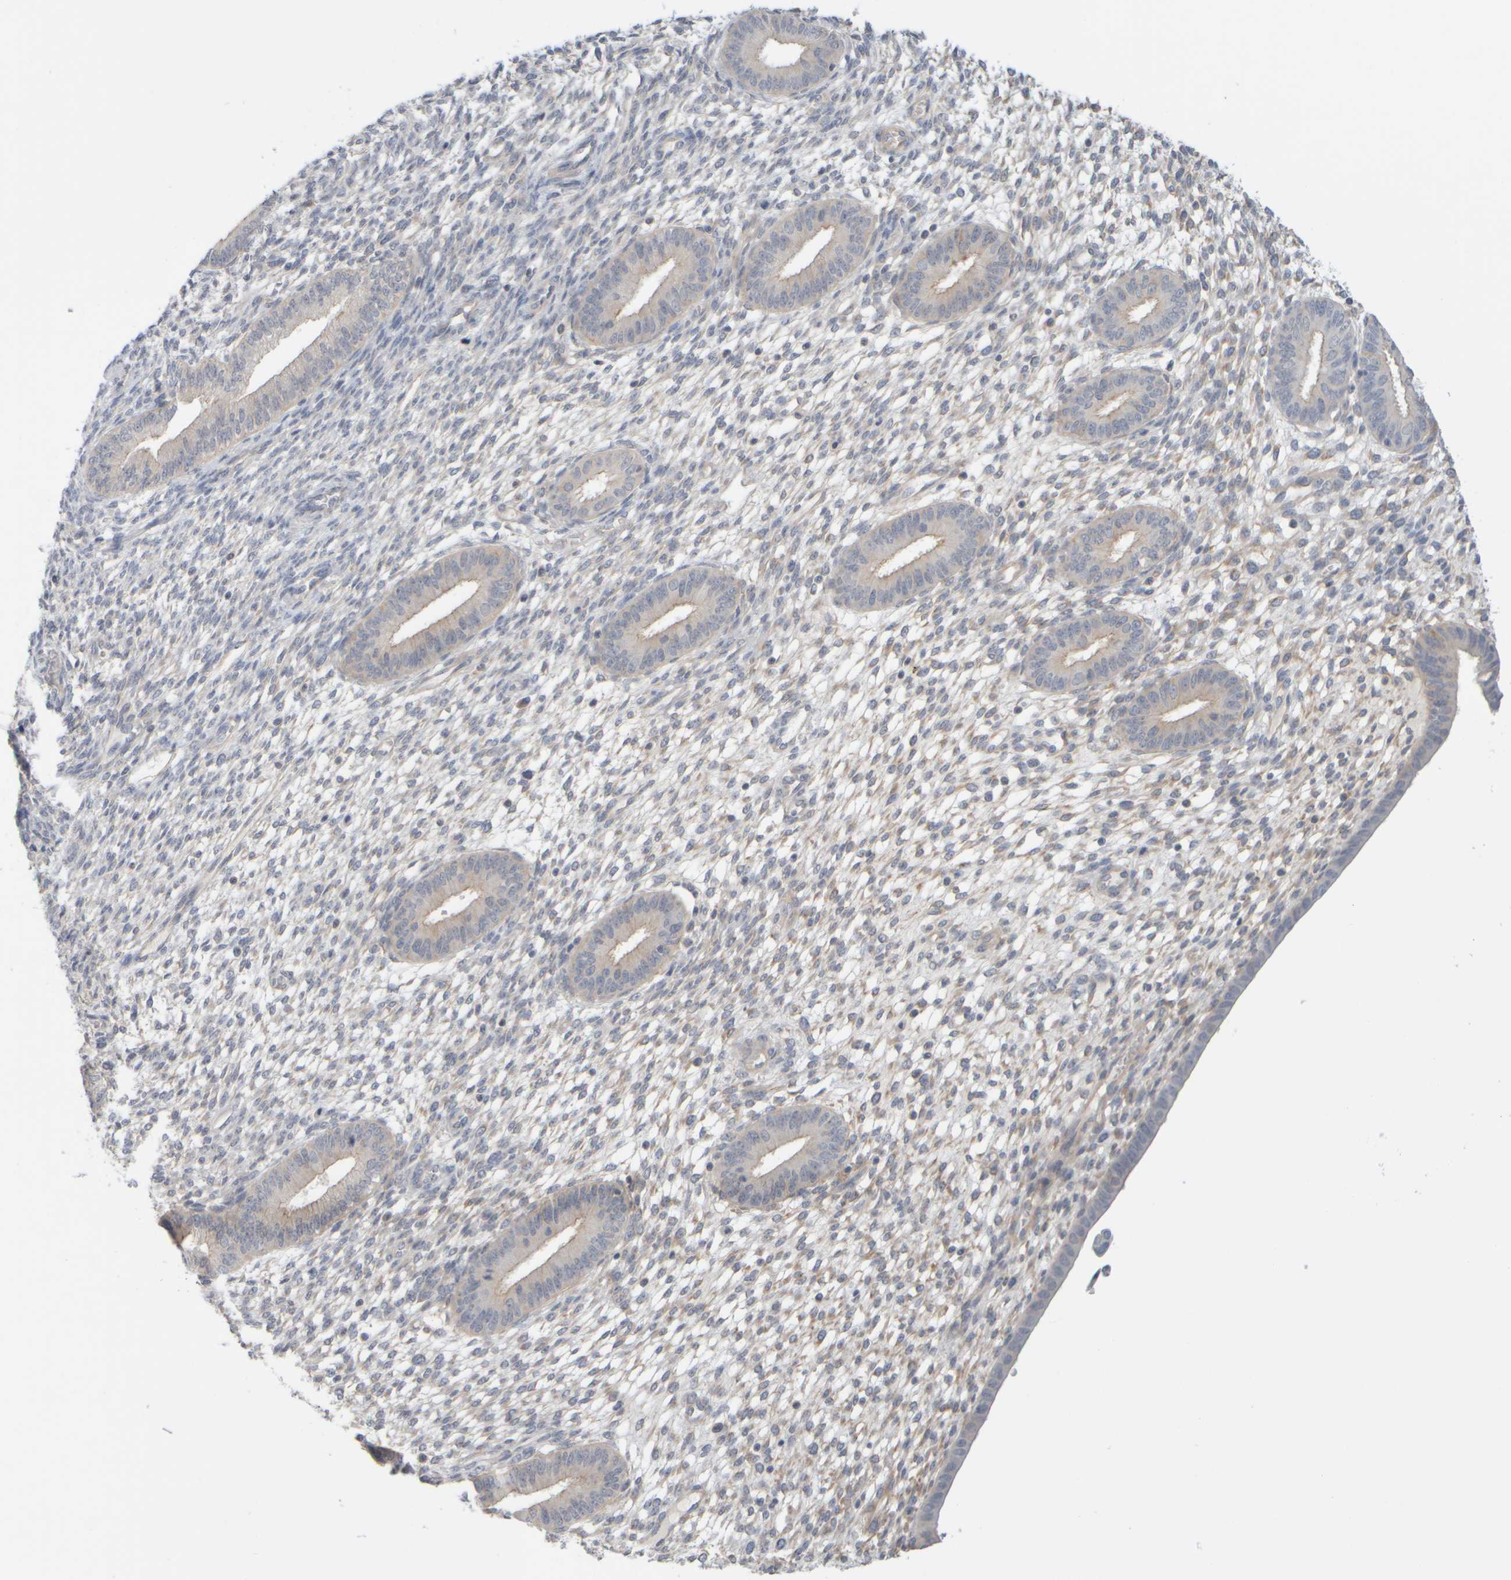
{"staining": {"intensity": "negative", "quantity": "none", "location": "none"}, "tissue": "endometrium", "cell_type": "Cells in endometrial stroma", "image_type": "normal", "snomed": [{"axis": "morphology", "description": "Normal tissue, NOS"}, {"axis": "topography", "description": "Endometrium"}], "caption": "An IHC image of normal endometrium is shown. There is no staining in cells in endometrial stroma of endometrium.", "gene": "GOPC", "patient": {"sex": "female", "age": 46}}